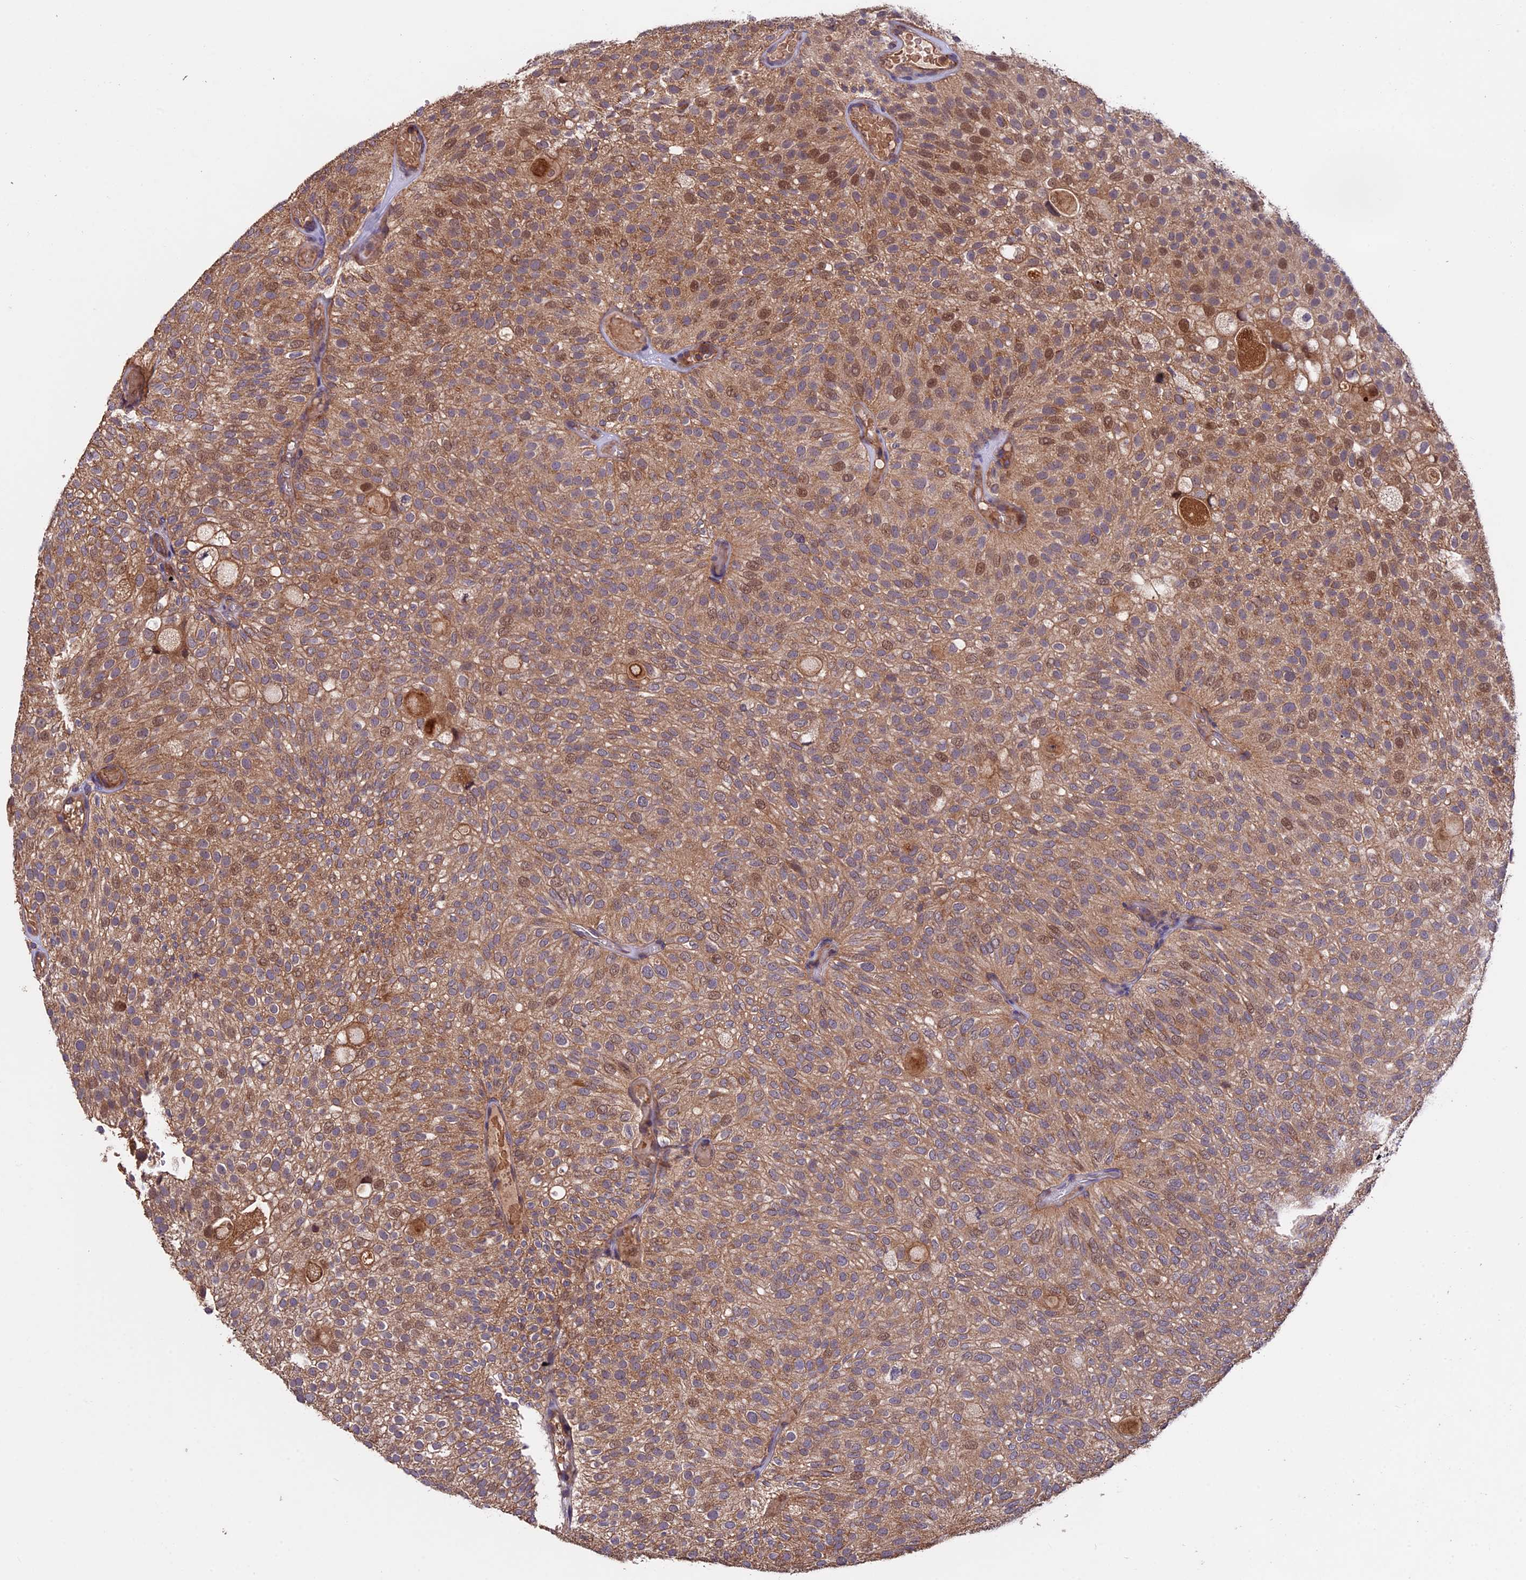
{"staining": {"intensity": "moderate", "quantity": ">75%", "location": "cytoplasmic/membranous,nuclear"}, "tissue": "urothelial cancer", "cell_type": "Tumor cells", "image_type": "cancer", "snomed": [{"axis": "morphology", "description": "Urothelial carcinoma, Low grade"}, {"axis": "topography", "description": "Urinary bladder"}], "caption": "Approximately >75% of tumor cells in urothelial cancer display moderate cytoplasmic/membranous and nuclear protein expression as visualized by brown immunohistochemical staining.", "gene": "PKD2L2", "patient": {"sex": "male", "age": 78}}